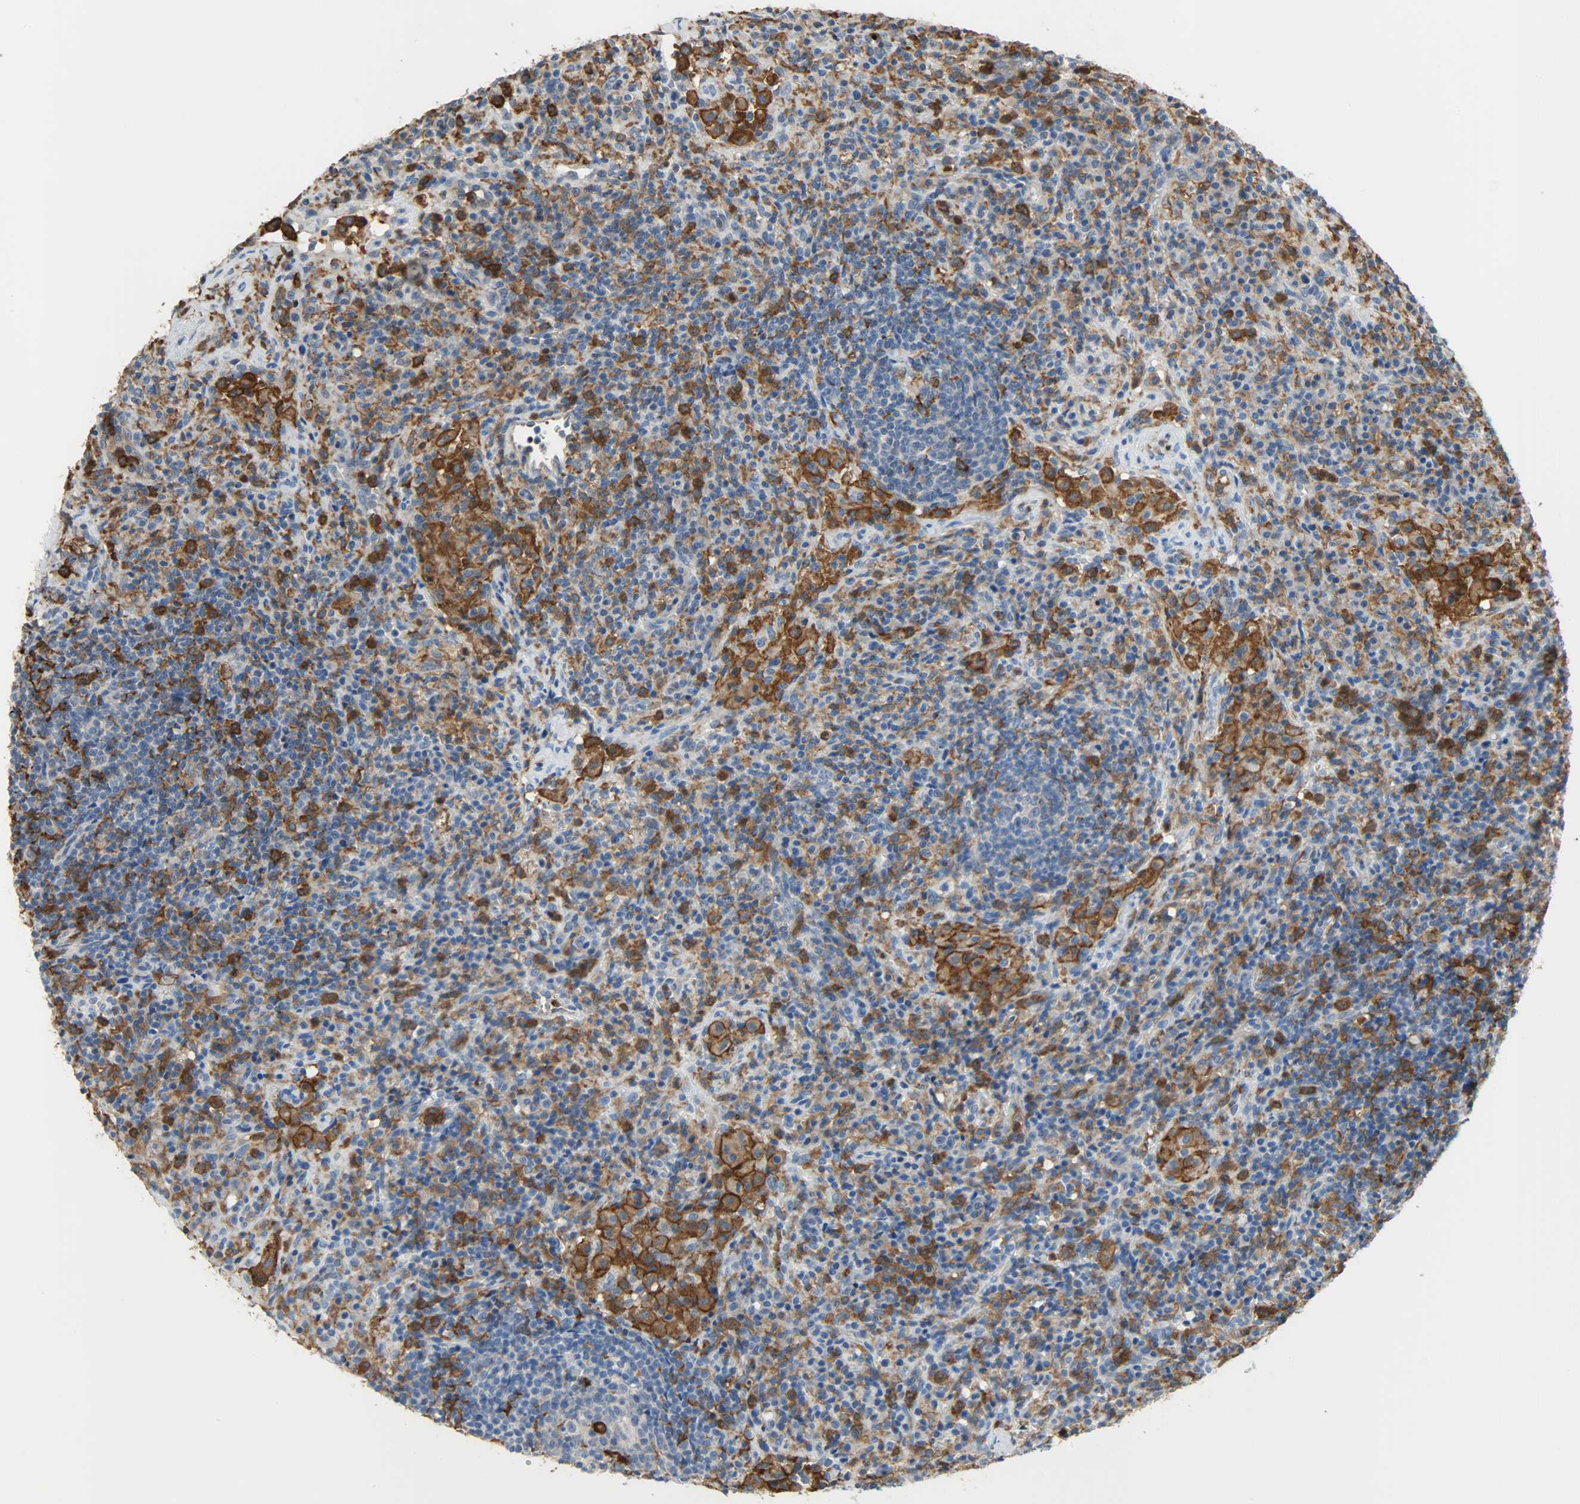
{"staining": {"intensity": "negative", "quantity": "none", "location": "none"}, "tissue": "lymphoma", "cell_type": "Tumor cells", "image_type": "cancer", "snomed": [{"axis": "morphology", "description": "Hodgkin's disease, NOS"}, {"axis": "topography", "description": "Lymph node"}], "caption": "An IHC photomicrograph of lymphoma is shown. There is no staining in tumor cells of lymphoma.", "gene": "SKAP2", "patient": {"sex": "male", "age": 65}}